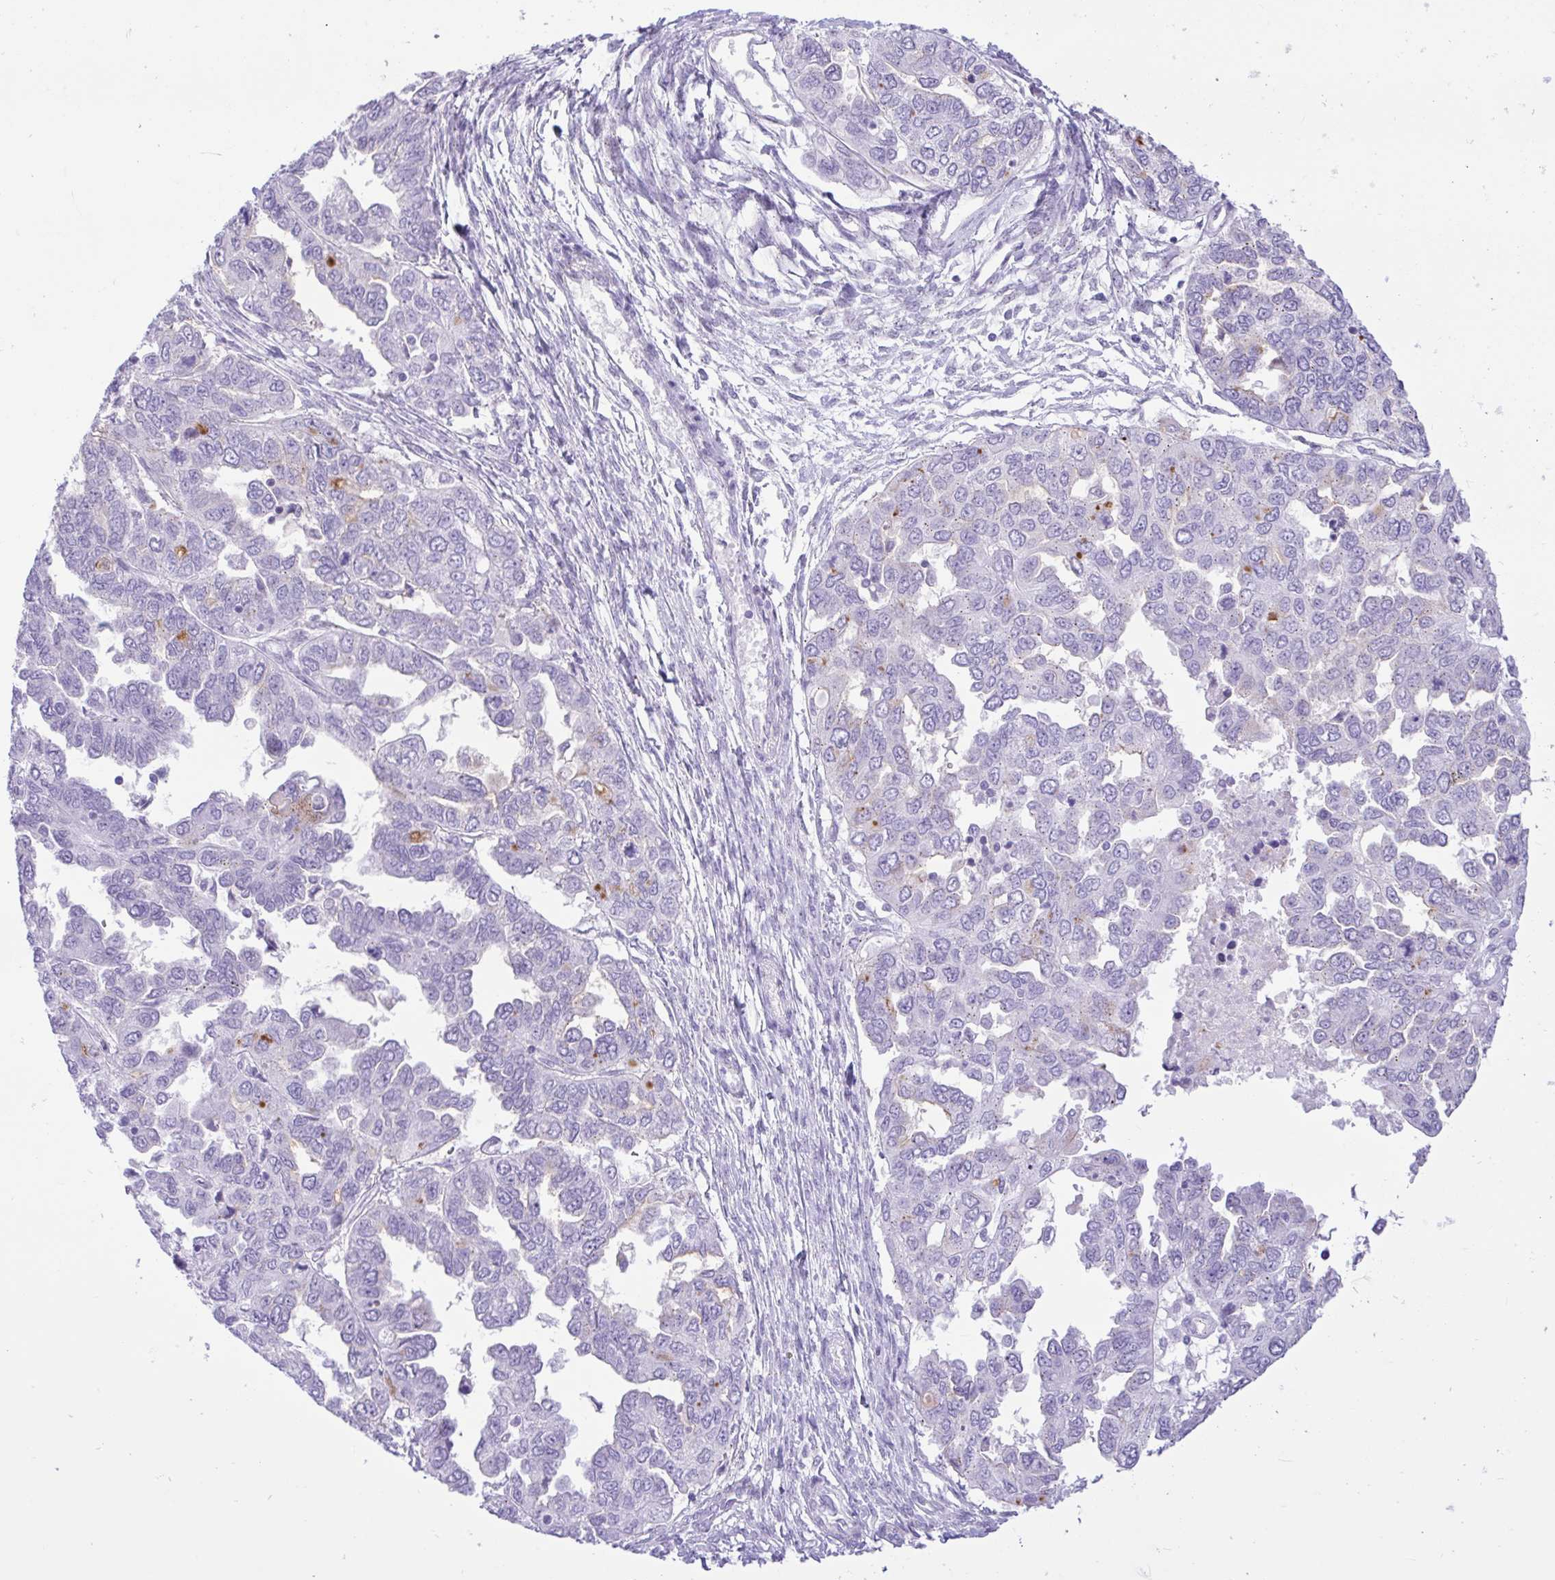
{"staining": {"intensity": "moderate", "quantity": "<25%", "location": "cytoplasmic/membranous"}, "tissue": "ovarian cancer", "cell_type": "Tumor cells", "image_type": "cancer", "snomed": [{"axis": "morphology", "description": "Cystadenocarcinoma, serous, NOS"}, {"axis": "topography", "description": "Ovary"}], "caption": "Serous cystadenocarcinoma (ovarian) stained with a protein marker displays moderate staining in tumor cells.", "gene": "REEP1", "patient": {"sex": "female", "age": 53}}